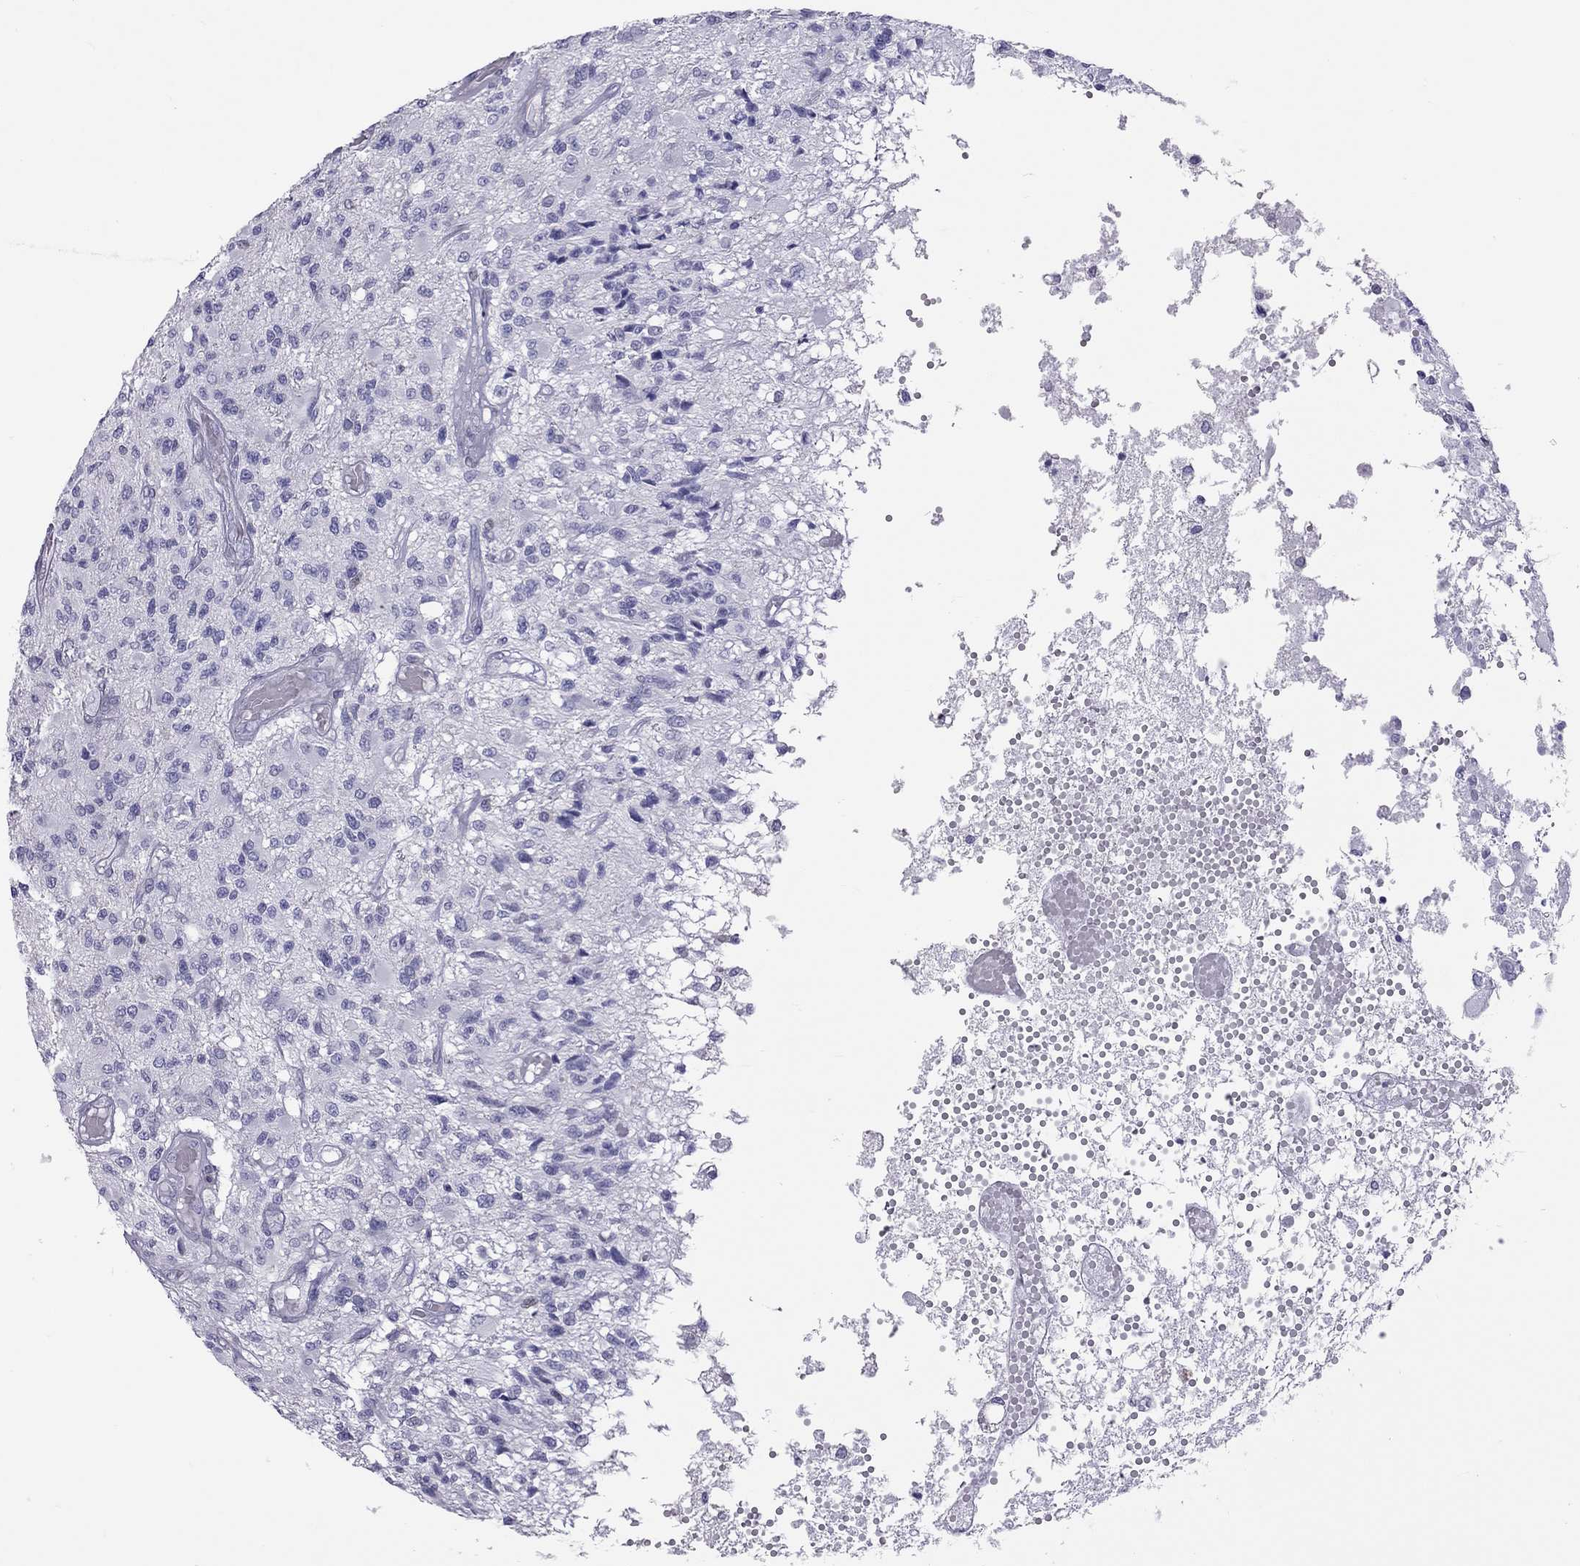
{"staining": {"intensity": "negative", "quantity": "none", "location": "none"}, "tissue": "glioma", "cell_type": "Tumor cells", "image_type": "cancer", "snomed": [{"axis": "morphology", "description": "Glioma, malignant, High grade"}, {"axis": "topography", "description": "Brain"}], "caption": "Malignant high-grade glioma was stained to show a protein in brown. There is no significant staining in tumor cells.", "gene": "STAG3", "patient": {"sex": "female", "age": 63}}